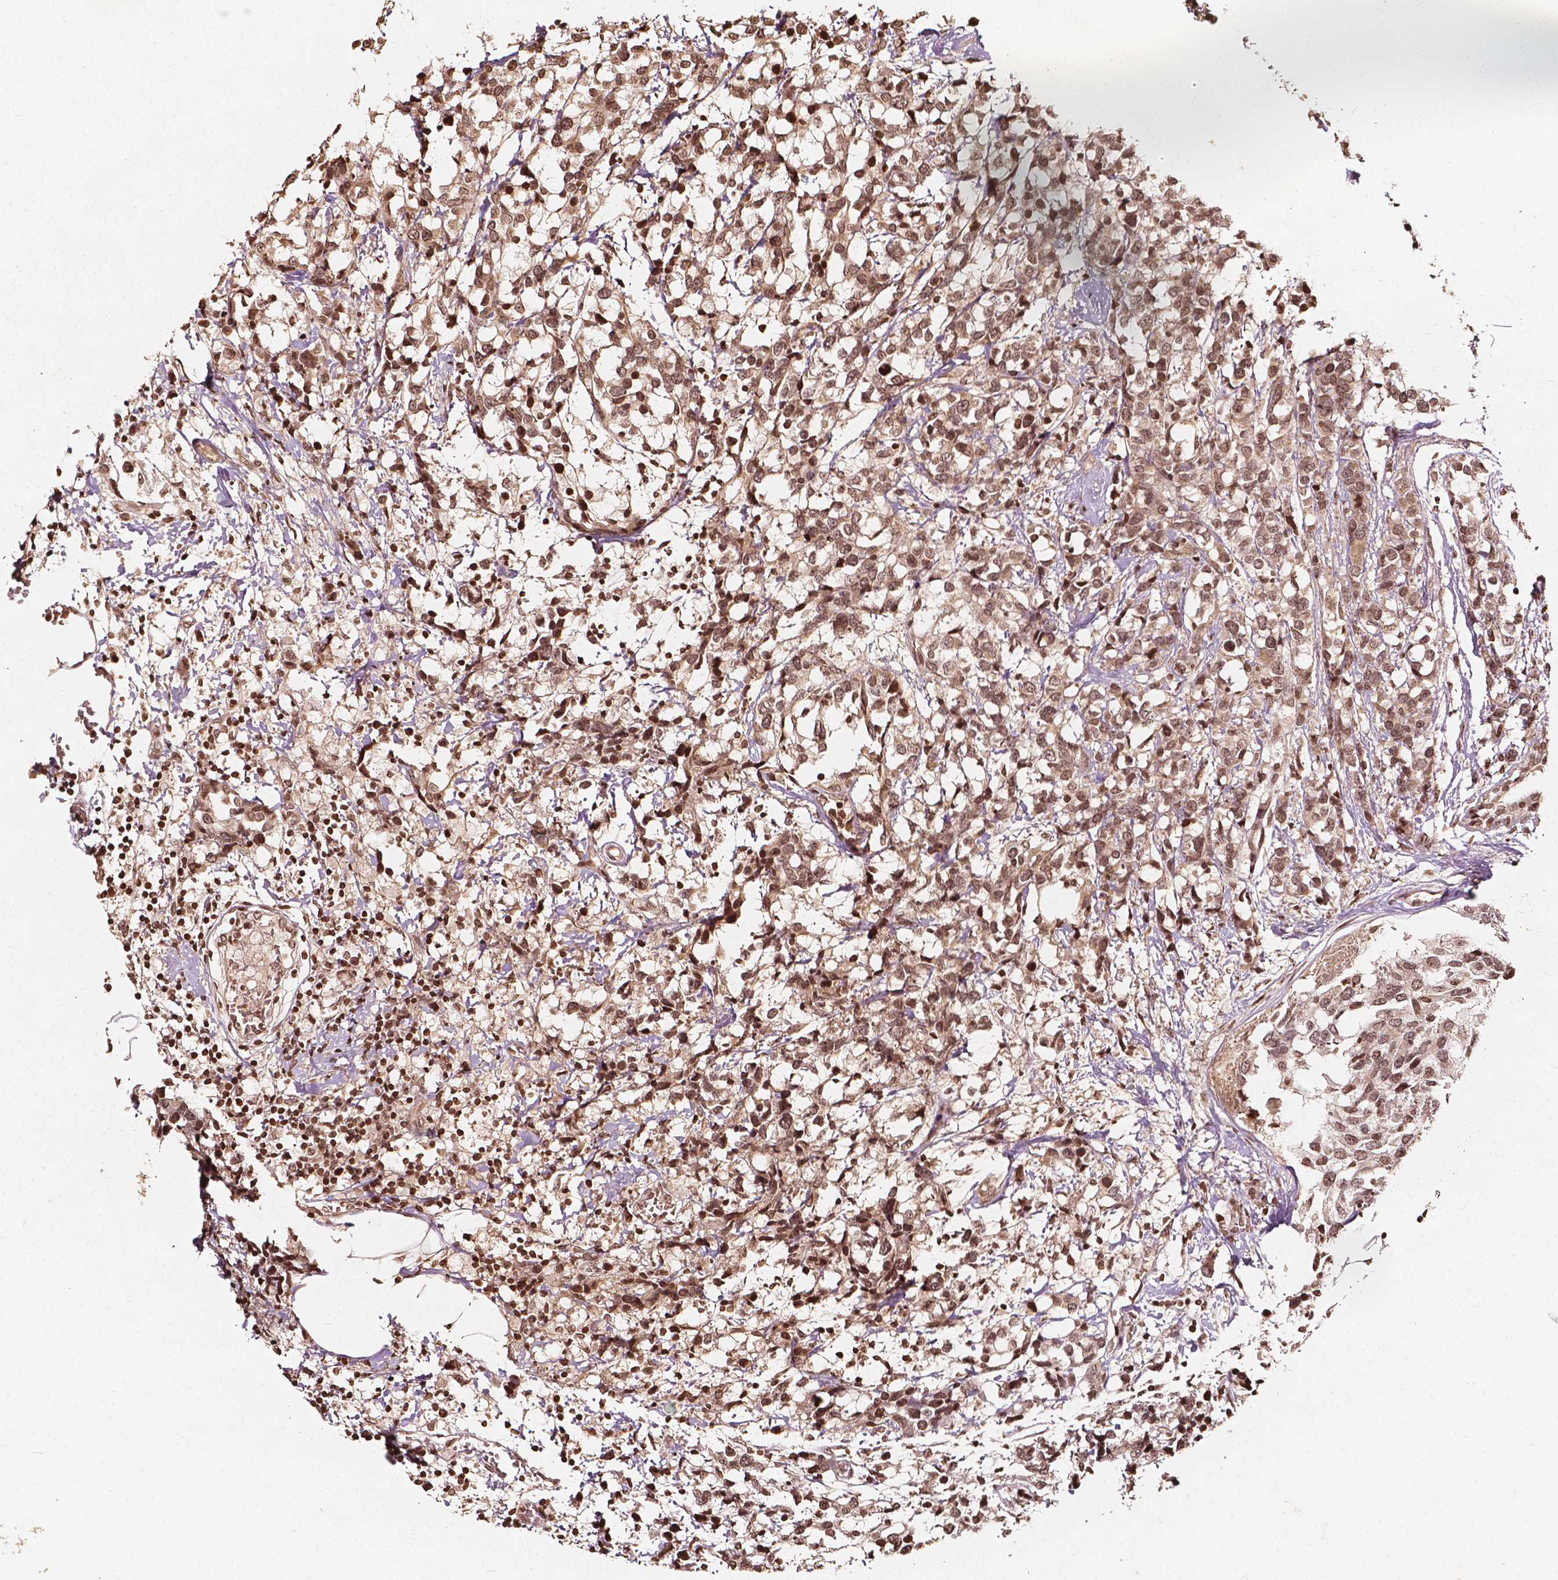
{"staining": {"intensity": "moderate", "quantity": ">75%", "location": "cytoplasmic/membranous,nuclear"}, "tissue": "breast cancer", "cell_type": "Tumor cells", "image_type": "cancer", "snomed": [{"axis": "morphology", "description": "Lobular carcinoma"}, {"axis": "topography", "description": "Breast"}], "caption": "Immunohistochemical staining of breast lobular carcinoma displays medium levels of moderate cytoplasmic/membranous and nuclear expression in approximately >75% of tumor cells. The staining was performed using DAB (3,3'-diaminobenzidine), with brown indicating positive protein expression. Nuclei are stained blue with hematoxylin.", "gene": "H3C14", "patient": {"sex": "female", "age": 59}}